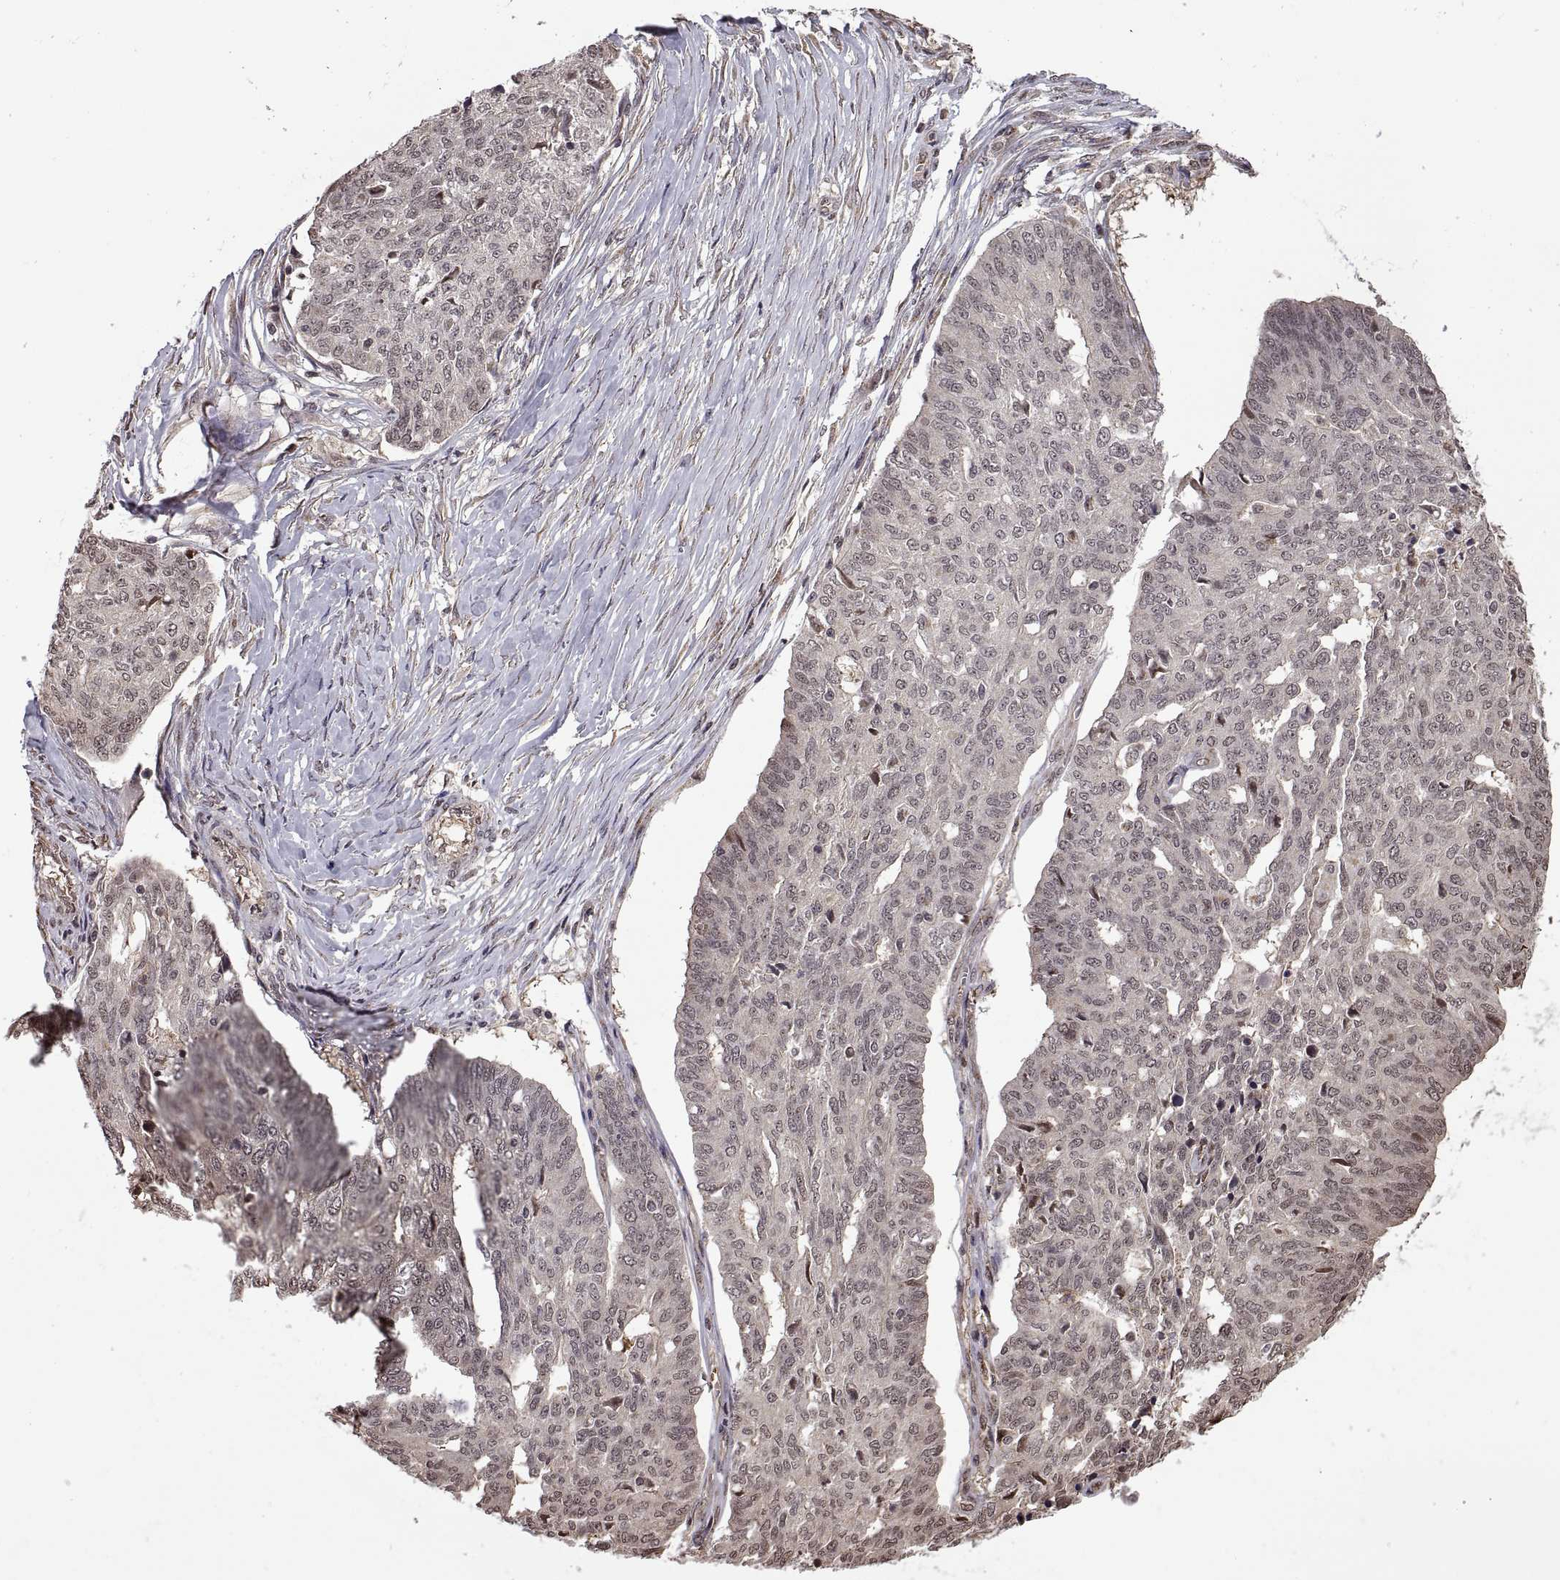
{"staining": {"intensity": "negative", "quantity": "none", "location": "none"}, "tissue": "ovarian cancer", "cell_type": "Tumor cells", "image_type": "cancer", "snomed": [{"axis": "morphology", "description": "Cystadenocarcinoma, serous, NOS"}, {"axis": "topography", "description": "Ovary"}], "caption": "Photomicrograph shows no significant protein expression in tumor cells of serous cystadenocarcinoma (ovarian).", "gene": "ARRB1", "patient": {"sex": "female", "age": 67}}